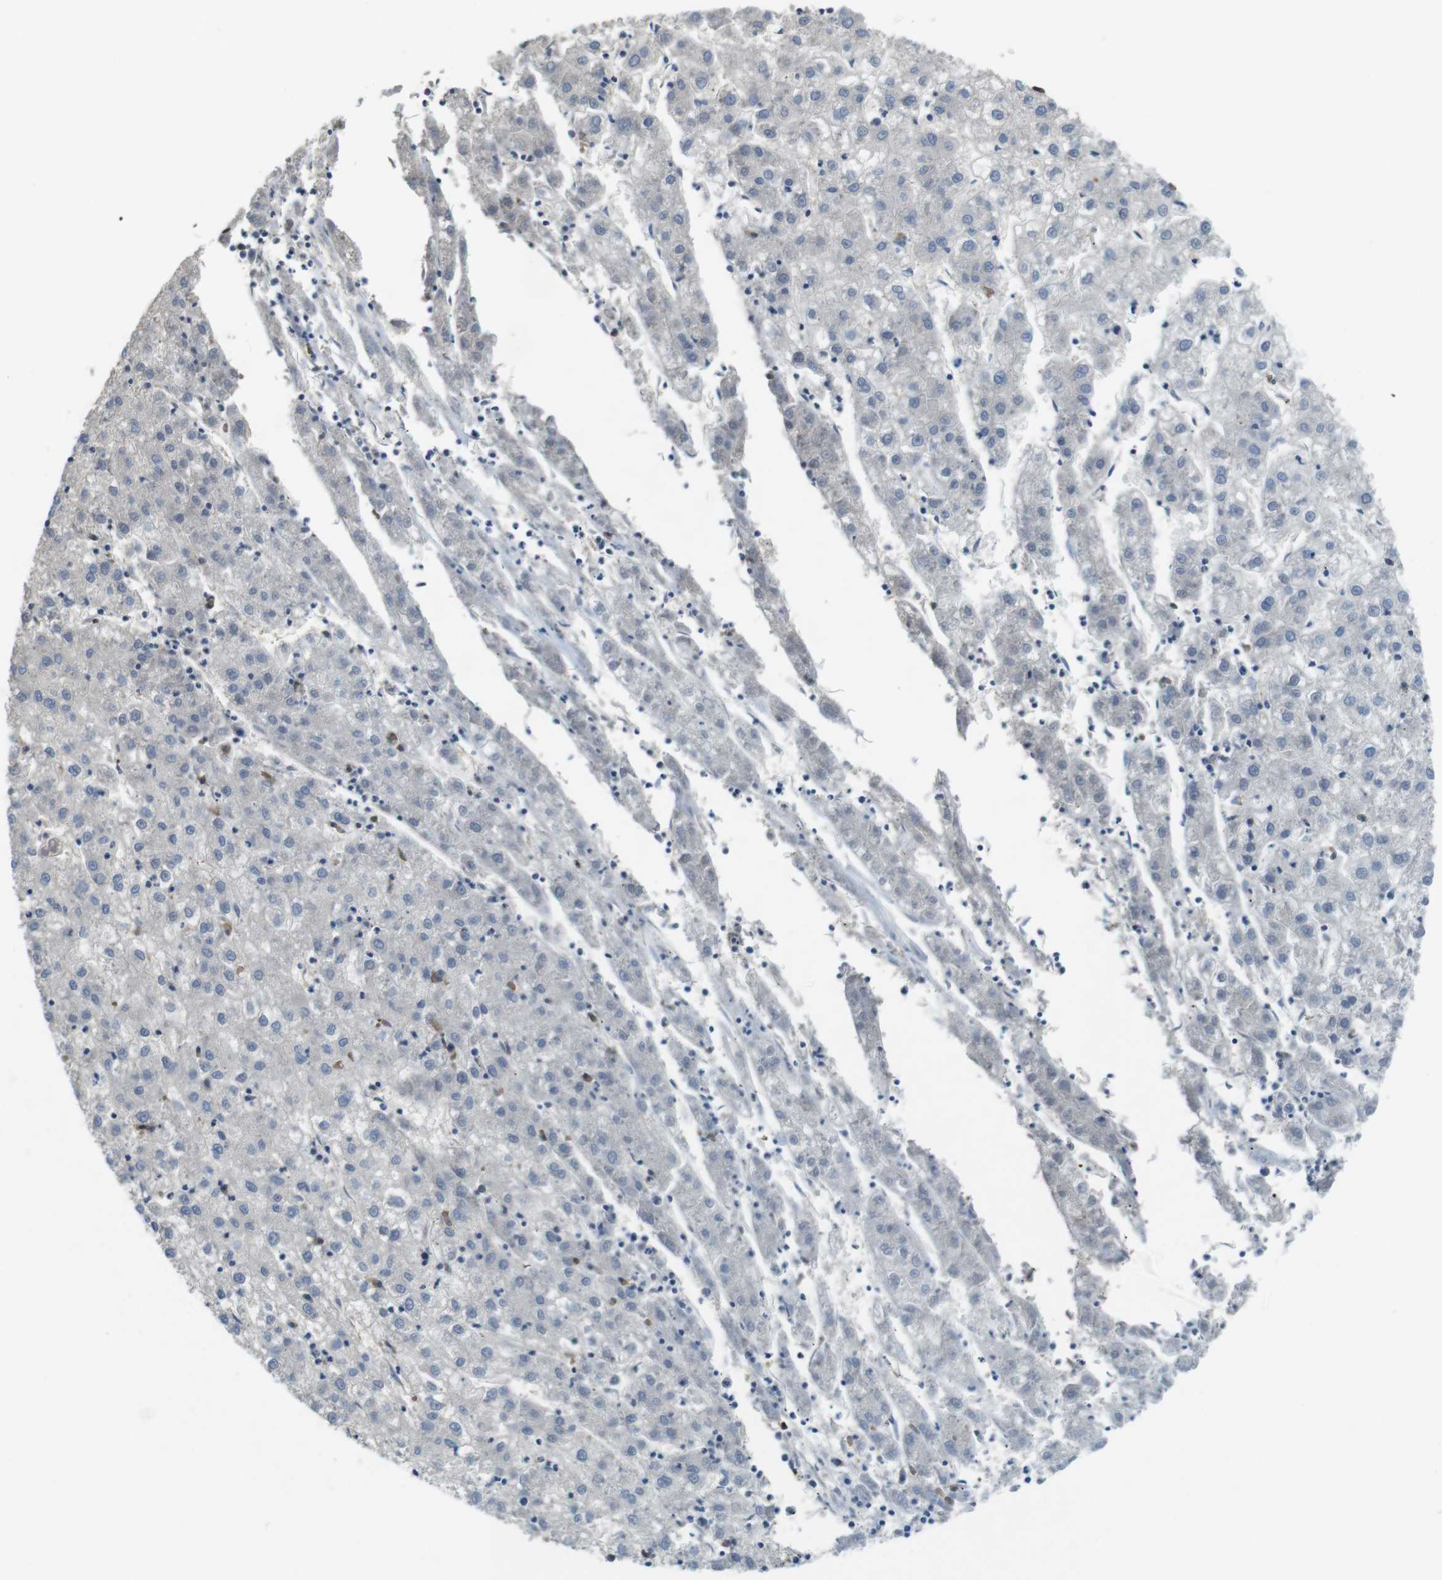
{"staining": {"intensity": "negative", "quantity": "none", "location": "none"}, "tissue": "liver cancer", "cell_type": "Tumor cells", "image_type": "cancer", "snomed": [{"axis": "morphology", "description": "Carcinoma, Hepatocellular, NOS"}, {"axis": "topography", "description": "Liver"}], "caption": "The immunohistochemistry photomicrograph has no significant positivity in tumor cells of hepatocellular carcinoma (liver) tissue. The staining was performed using DAB (3,3'-diaminobenzidine) to visualize the protein expression in brown, while the nuclei were stained in blue with hematoxylin (Magnification: 20x).", "gene": "SUGT1", "patient": {"sex": "male", "age": 72}}